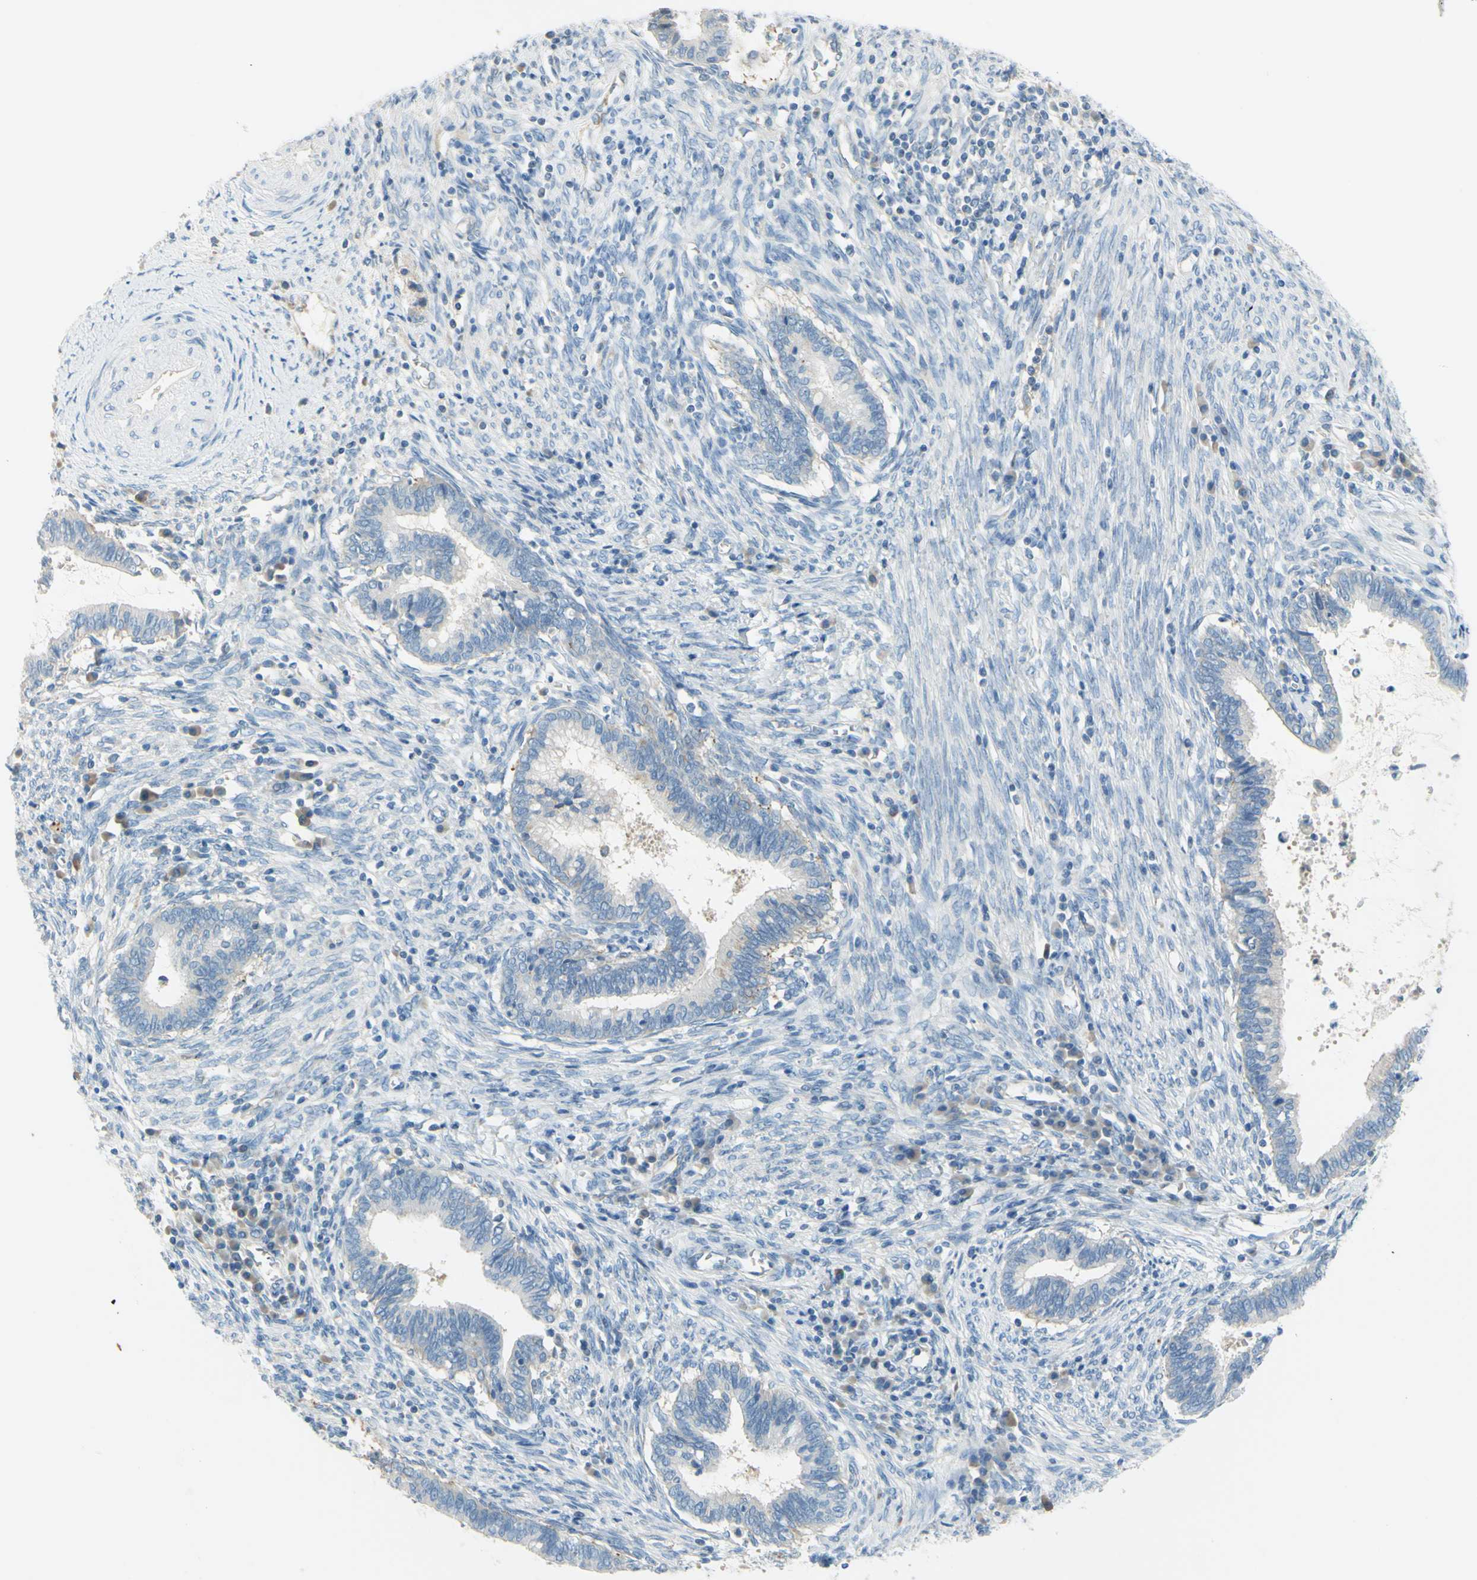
{"staining": {"intensity": "weak", "quantity": "<25%", "location": "cytoplasmic/membranous"}, "tissue": "cervical cancer", "cell_type": "Tumor cells", "image_type": "cancer", "snomed": [{"axis": "morphology", "description": "Adenocarcinoma, NOS"}, {"axis": "topography", "description": "Cervix"}], "caption": "DAB immunohistochemical staining of cervical cancer (adenocarcinoma) exhibits no significant staining in tumor cells. The staining is performed using DAB brown chromogen with nuclei counter-stained in using hematoxylin.", "gene": "FRMD4B", "patient": {"sex": "female", "age": 44}}